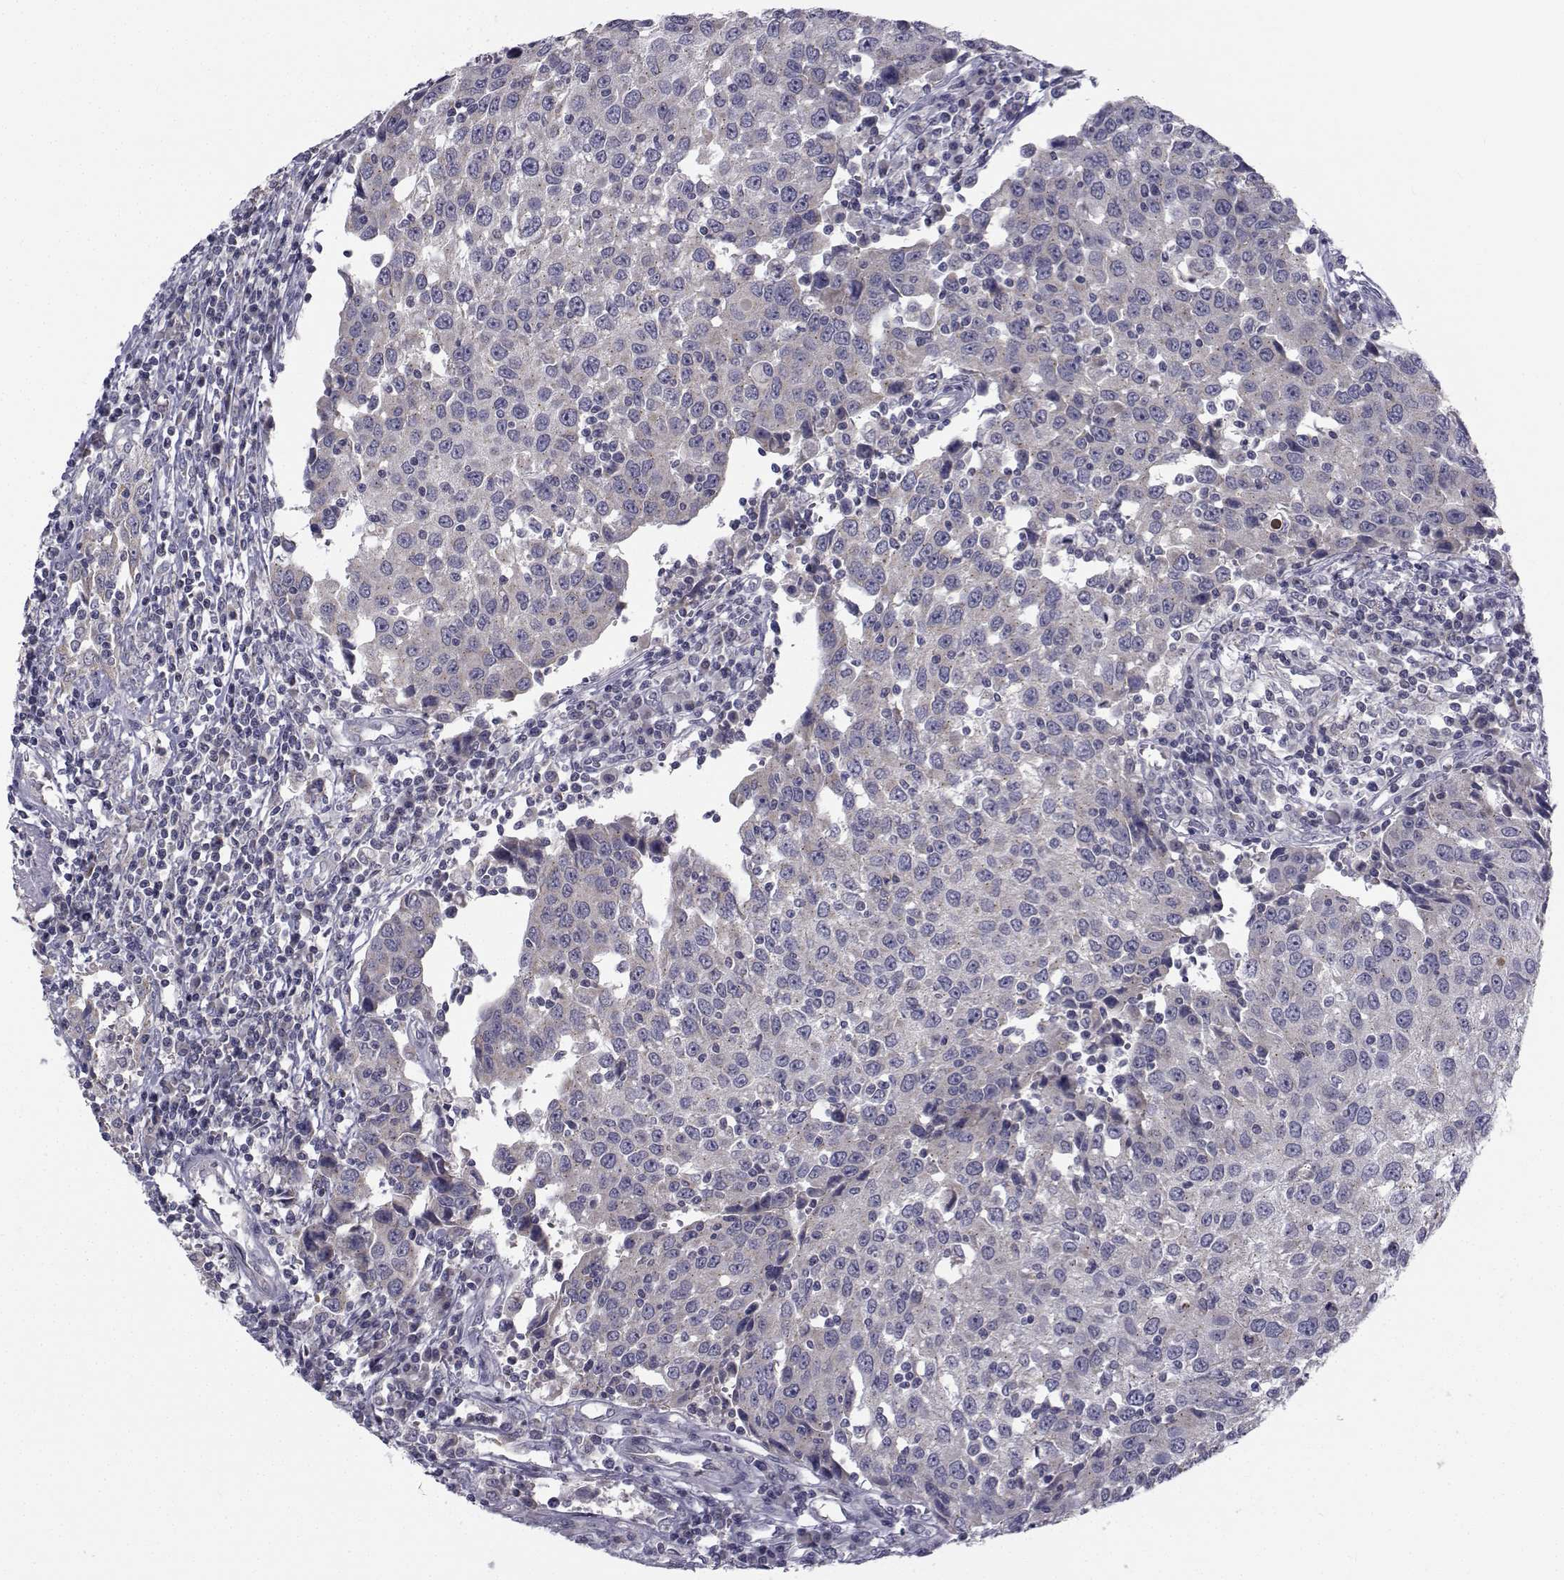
{"staining": {"intensity": "negative", "quantity": "none", "location": "none"}, "tissue": "urothelial cancer", "cell_type": "Tumor cells", "image_type": "cancer", "snomed": [{"axis": "morphology", "description": "Urothelial carcinoma, High grade"}, {"axis": "topography", "description": "Urinary bladder"}], "caption": "Immunohistochemistry image of high-grade urothelial carcinoma stained for a protein (brown), which demonstrates no expression in tumor cells.", "gene": "ANGPT1", "patient": {"sex": "female", "age": 85}}